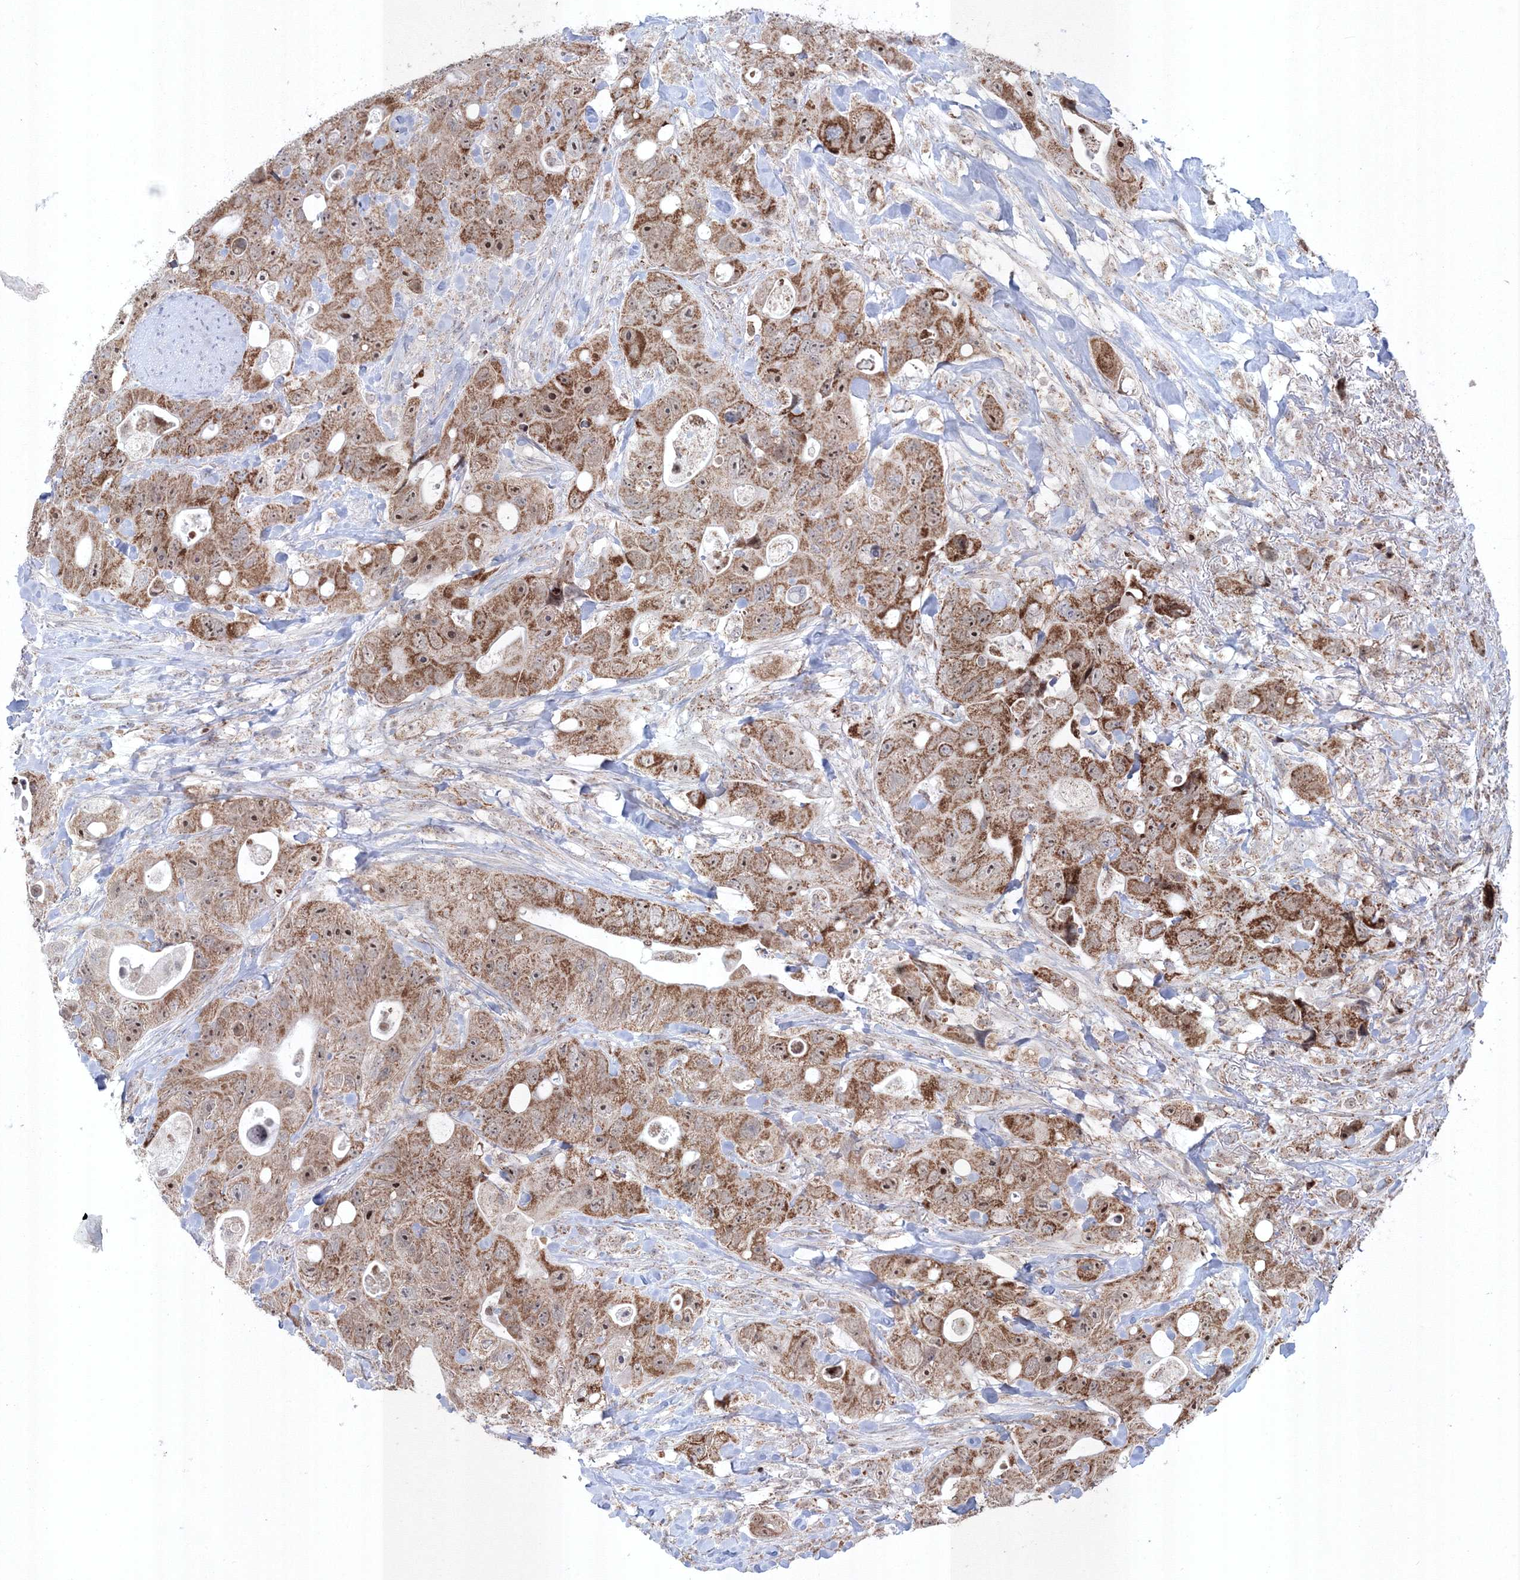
{"staining": {"intensity": "moderate", "quantity": ">75%", "location": "cytoplasmic/membranous,nuclear"}, "tissue": "colorectal cancer", "cell_type": "Tumor cells", "image_type": "cancer", "snomed": [{"axis": "morphology", "description": "Adenocarcinoma, NOS"}, {"axis": "topography", "description": "Colon"}], "caption": "Immunohistochemistry of human colorectal adenocarcinoma shows medium levels of moderate cytoplasmic/membranous and nuclear staining in approximately >75% of tumor cells.", "gene": "GRSF1", "patient": {"sex": "female", "age": 46}}